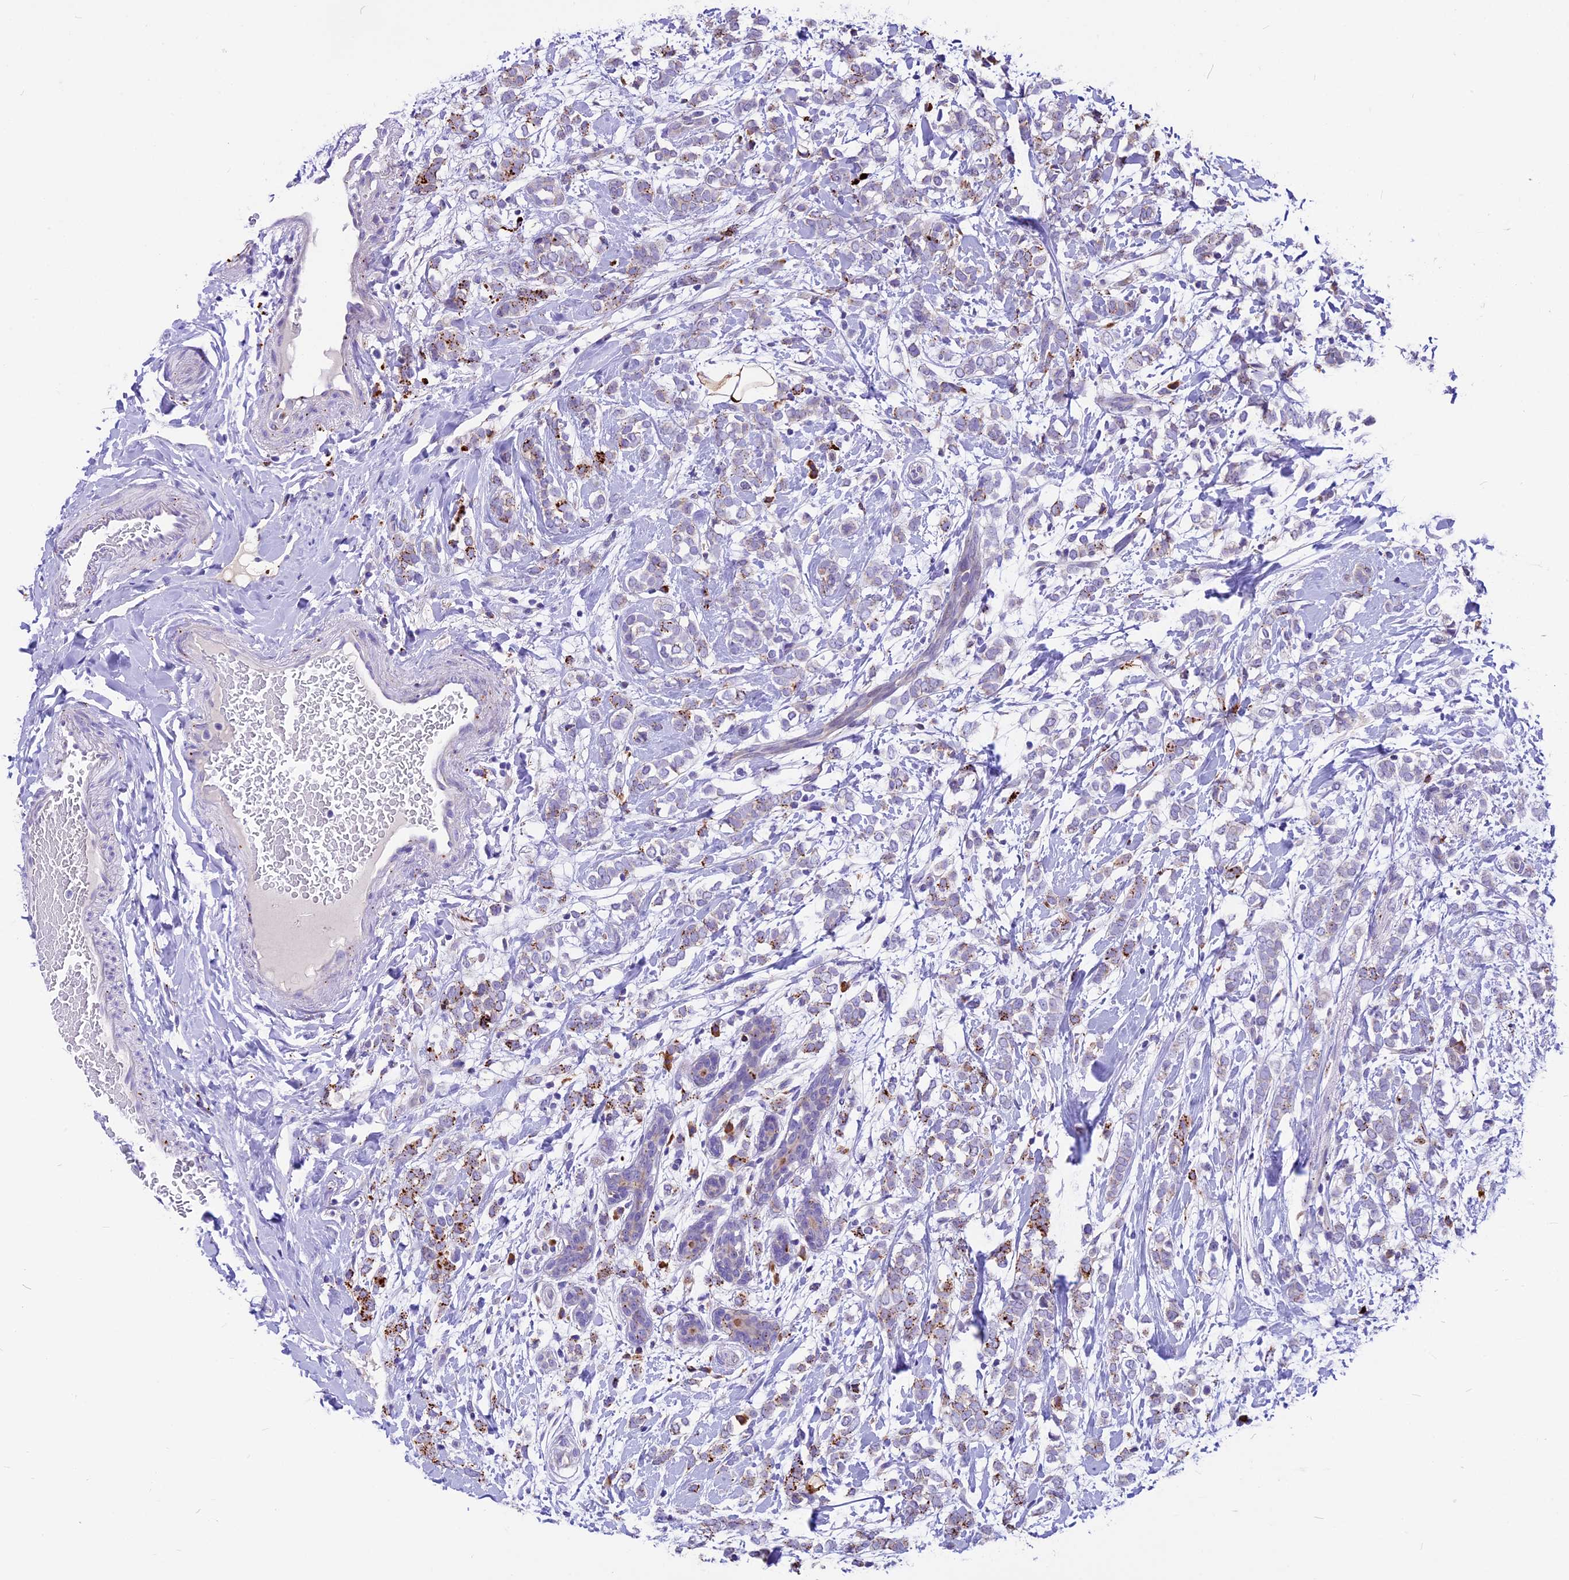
{"staining": {"intensity": "moderate", "quantity": "25%-75%", "location": "cytoplasmic/membranous"}, "tissue": "breast cancer", "cell_type": "Tumor cells", "image_type": "cancer", "snomed": [{"axis": "morphology", "description": "Normal tissue, NOS"}, {"axis": "morphology", "description": "Lobular carcinoma"}, {"axis": "topography", "description": "Breast"}], "caption": "A micrograph of human breast cancer (lobular carcinoma) stained for a protein displays moderate cytoplasmic/membranous brown staining in tumor cells. The staining is performed using DAB (3,3'-diaminobenzidine) brown chromogen to label protein expression. The nuclei are counter-stained blue using hematoxylin.", "gene": "THRSP", "patient": {"sex": "female", "age": 47}}